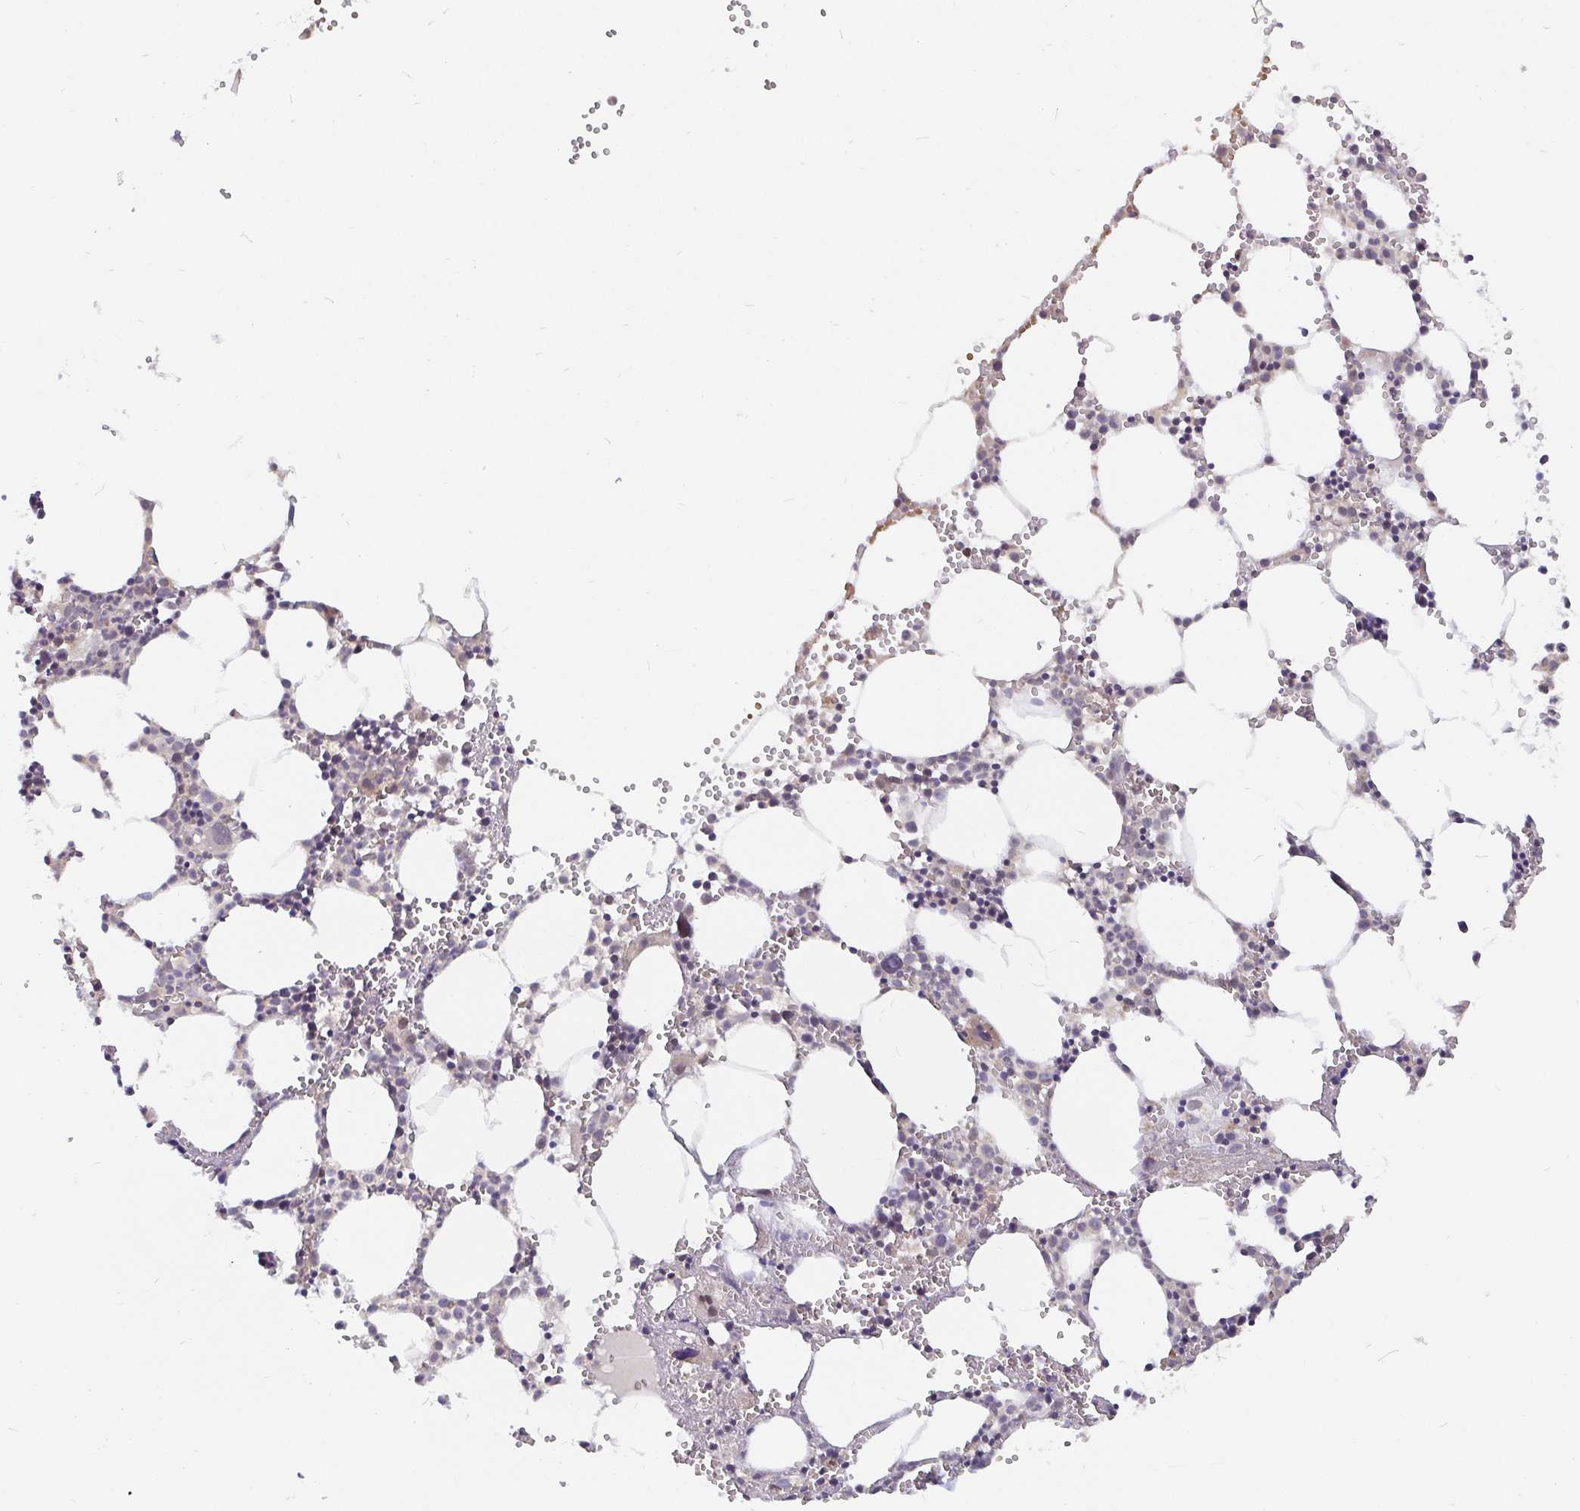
{"staining": {"intensity": "weak", "quantity": "<25%", "location": "cytoplasmic/membranous"}, "tissue": "bone marrow", "cell_type": "Hematopoietic cells", "image_type": "normal", "snomed": [{"axis": "morphology", "description": "Normal tissue, NOS"}, {"axis": "topography", "description": "Bone marrow"}], "caption": "Micrograph shows no protein expression in hematopoietic cells of normal bone marrow.", "gene": "PDF", "patient": {"sex": "male", "age": 89}}